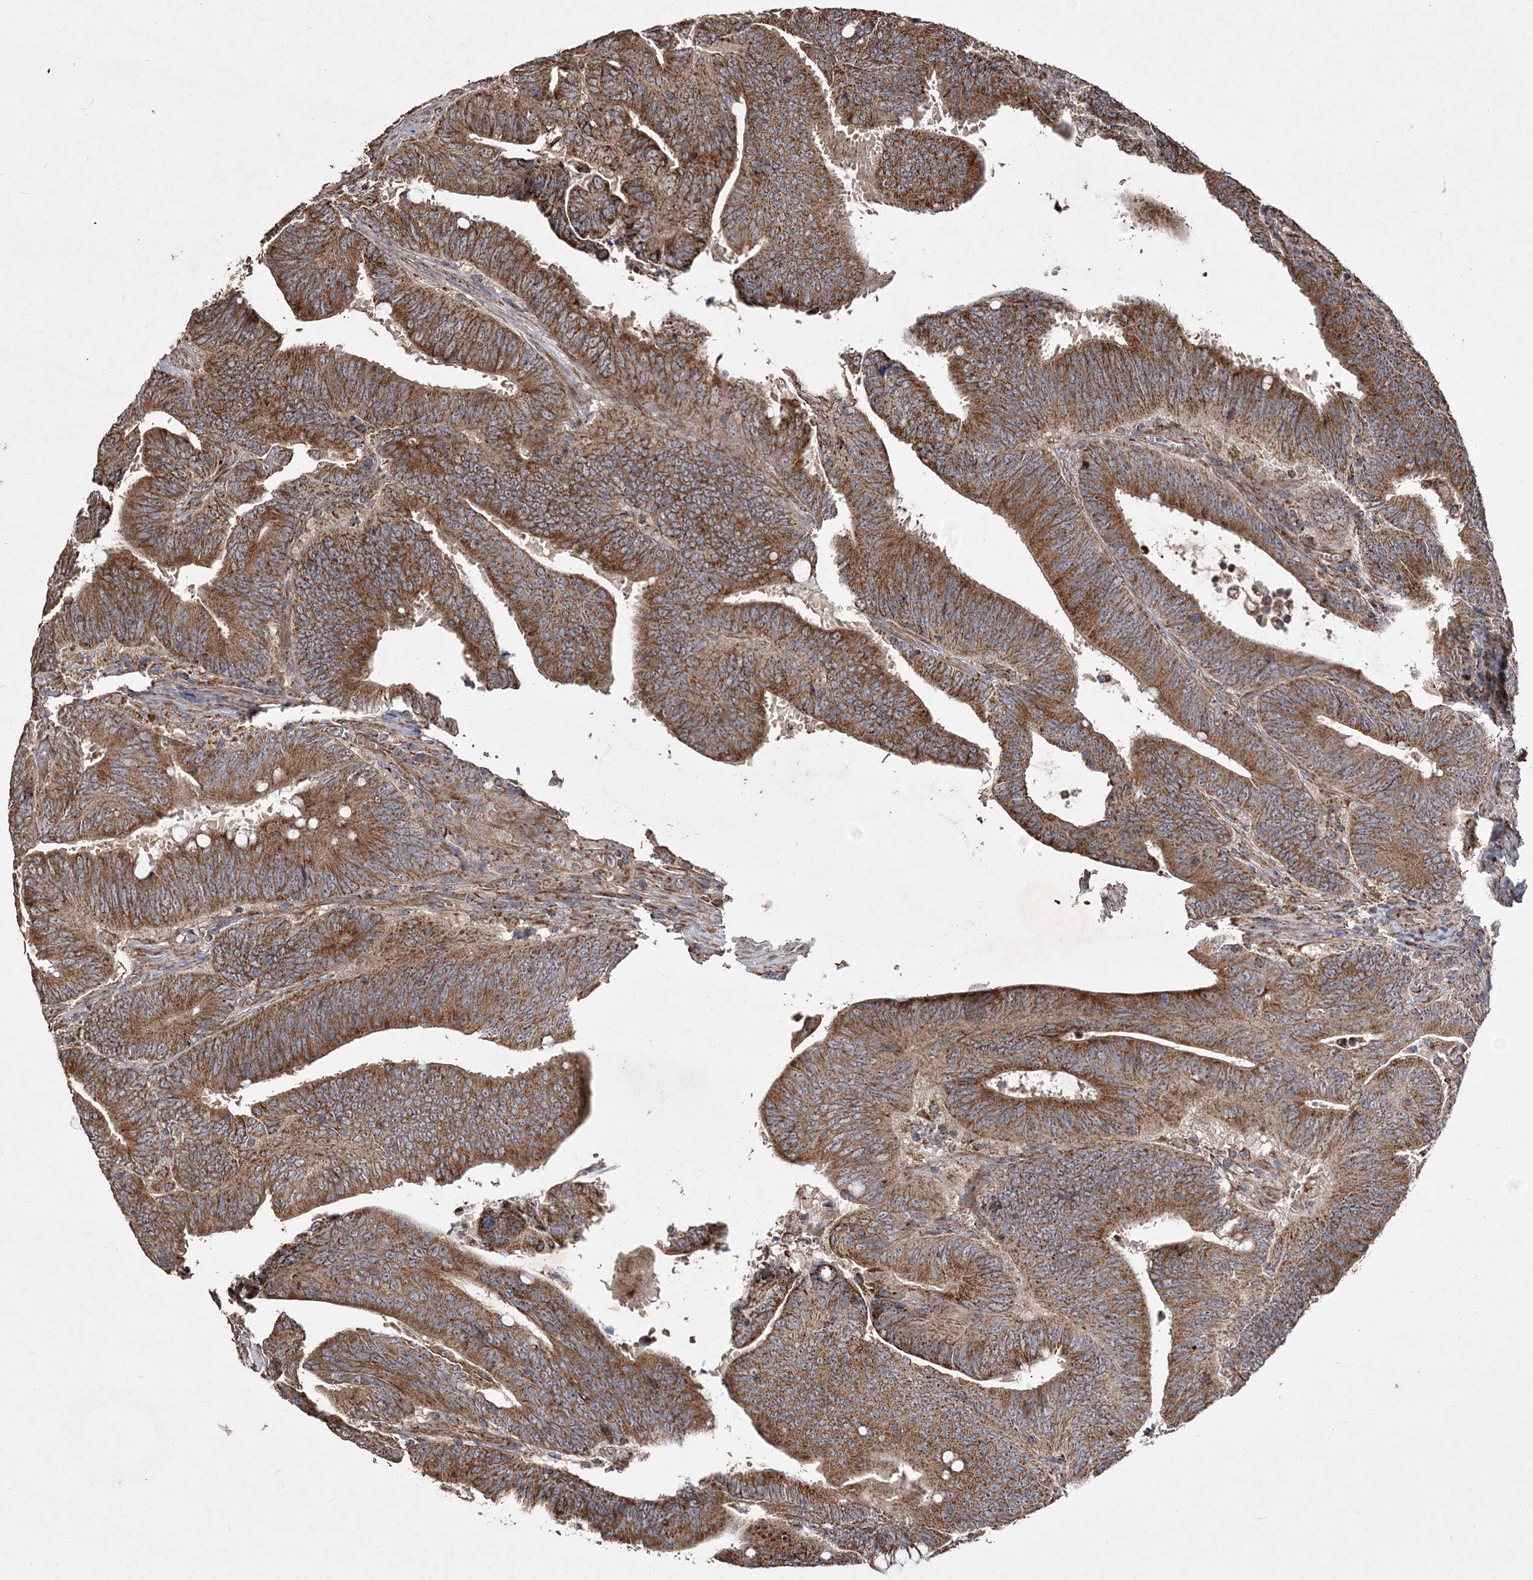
{"staining": {"intensity": "strong", "quantity": ">75%", "location": "cytoplasmic/membranous"}, "tissue": "colorectal cancer", "cell_type": "Tumor cells", "image_type": "cancer", "snomed": [{"axis": "morphology", "description": "Adenocarcinoma, NOS"}, {"axis": "topography", "description": "Colon"}], "caption": "A brown stain highlights strong cytoplasmic/membranous positivity of a protein in colorectal cancer (adenocarcinoma) tumor cells. (DAB = brown stain, brightfield microscopy at high magnification).", "gene": "POC5", "patient": {"sex": "male", "age": 45}}